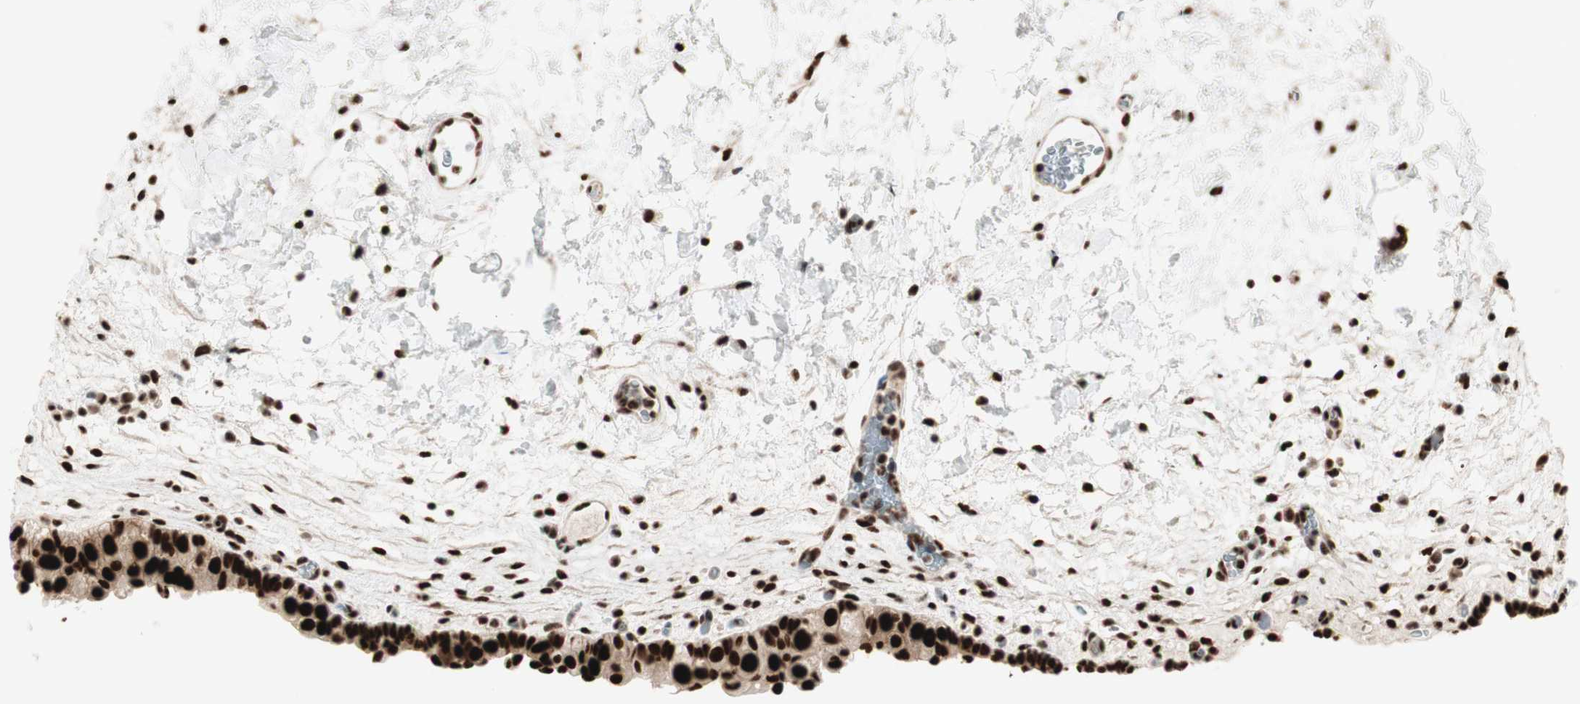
{"staining": {"intensity": "strong", "quantity": ">75%", "location": "nuclear"}, "tissue": "urinary bladder", "cell_type": "Urothelial cells", "image_type": "normal", "snomed": [{"axis": "morphology", "description": "Normal tissue, NOS"}, {"axis": "topography", "description": "Urinary bladder"}], "caption": "Urothelial cells exhibit high levels of strong nuclear staining in approximately >75% of cells in normal urinary bladder.", "gene": "HEXIM1", "patient": {"sex": "female", "age": 64}}